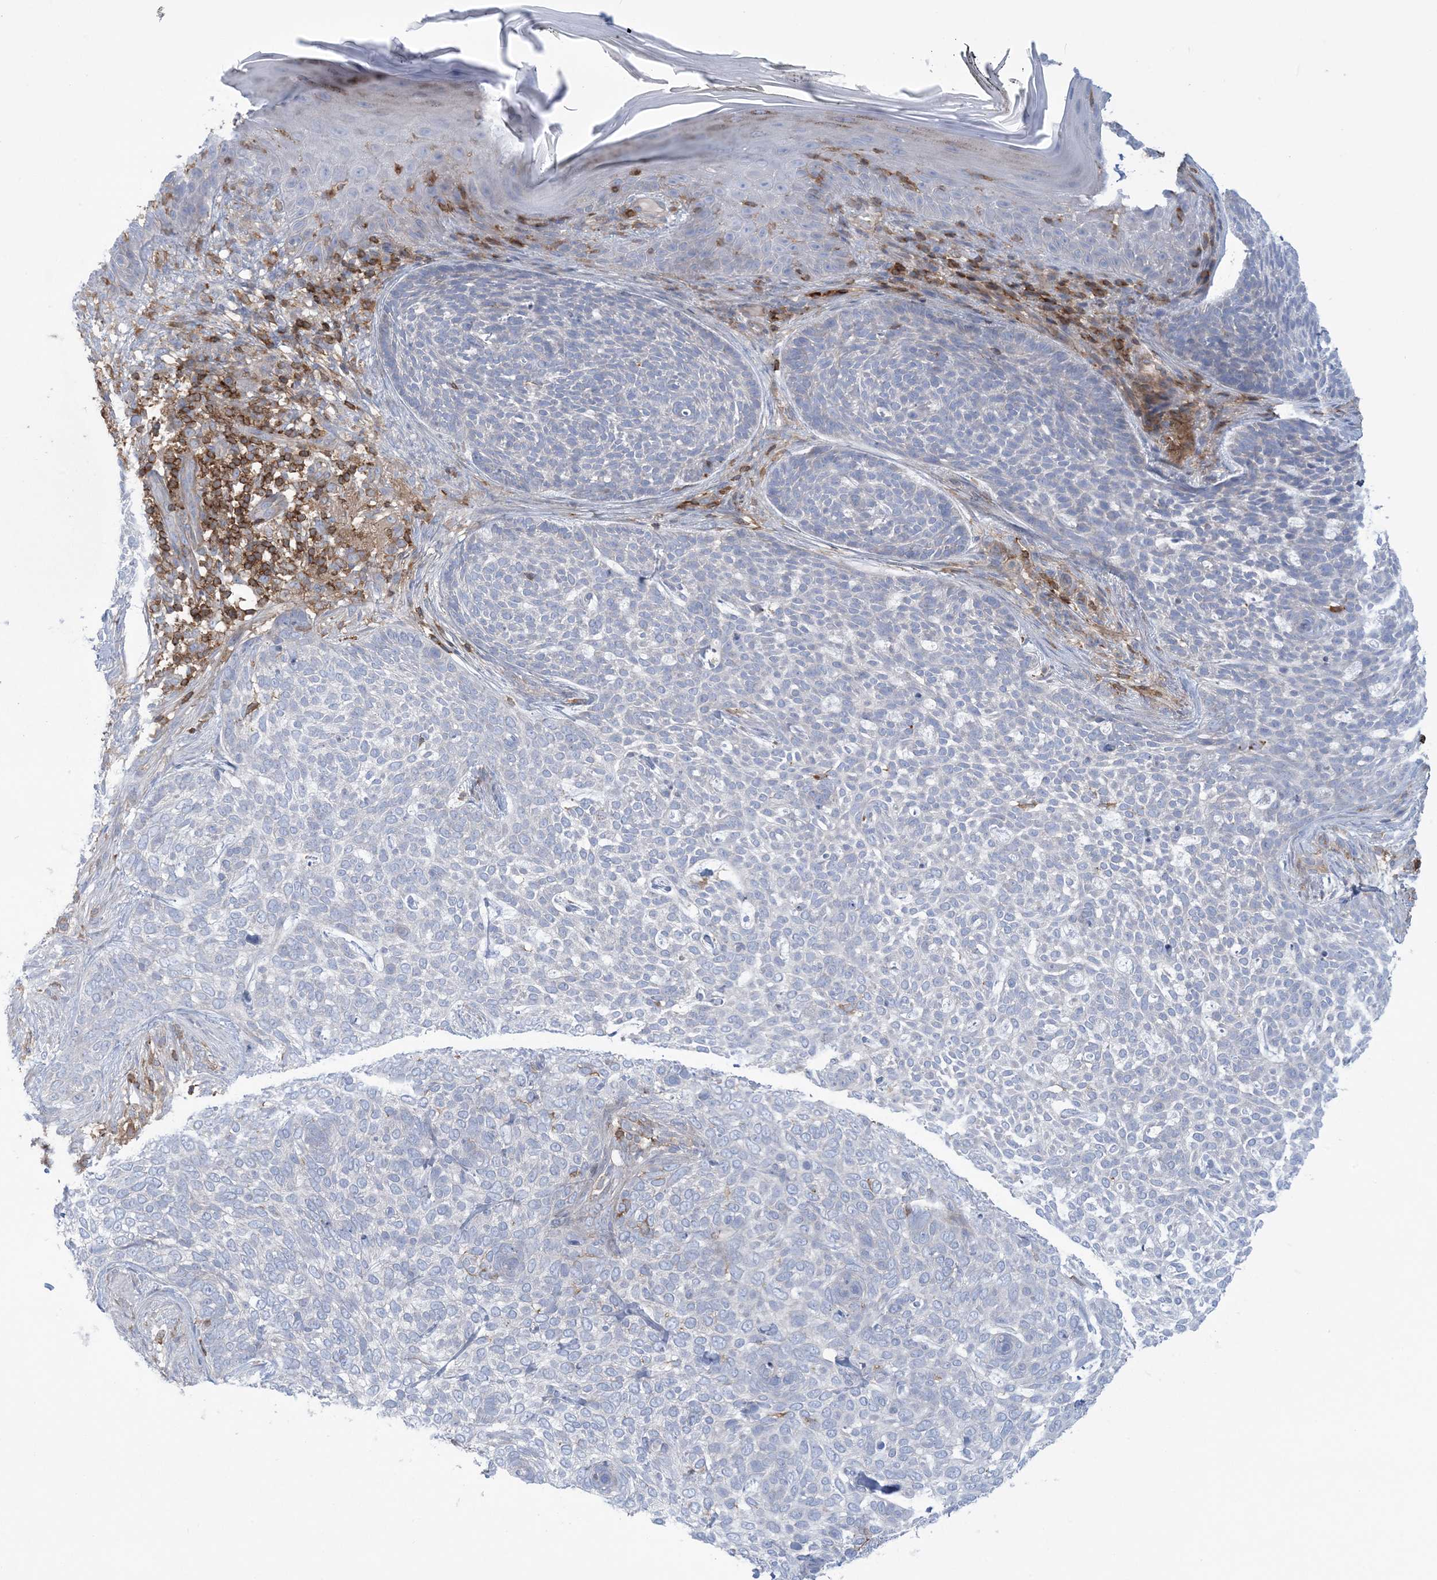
{"staining": {"intensity": "negative", "quantity": "none", "location": "none"}, "tissue": "skin cancer", "cell_type": "Tumor cells", "image_type": "cancer", "snomed": [{"axis": "morphology", "description": "Basal cell carcinoma"}, {"axis": "topography", "description": "Skin"}], "caption": "An immunohistochemistry histopathology image of skin basal cell carcinoma is shown. There is no staining in tumor cells of skin basal cell carcinoma.", "gene": "ARHGAP30", "patient": {"sex": "female", "age": 64}}